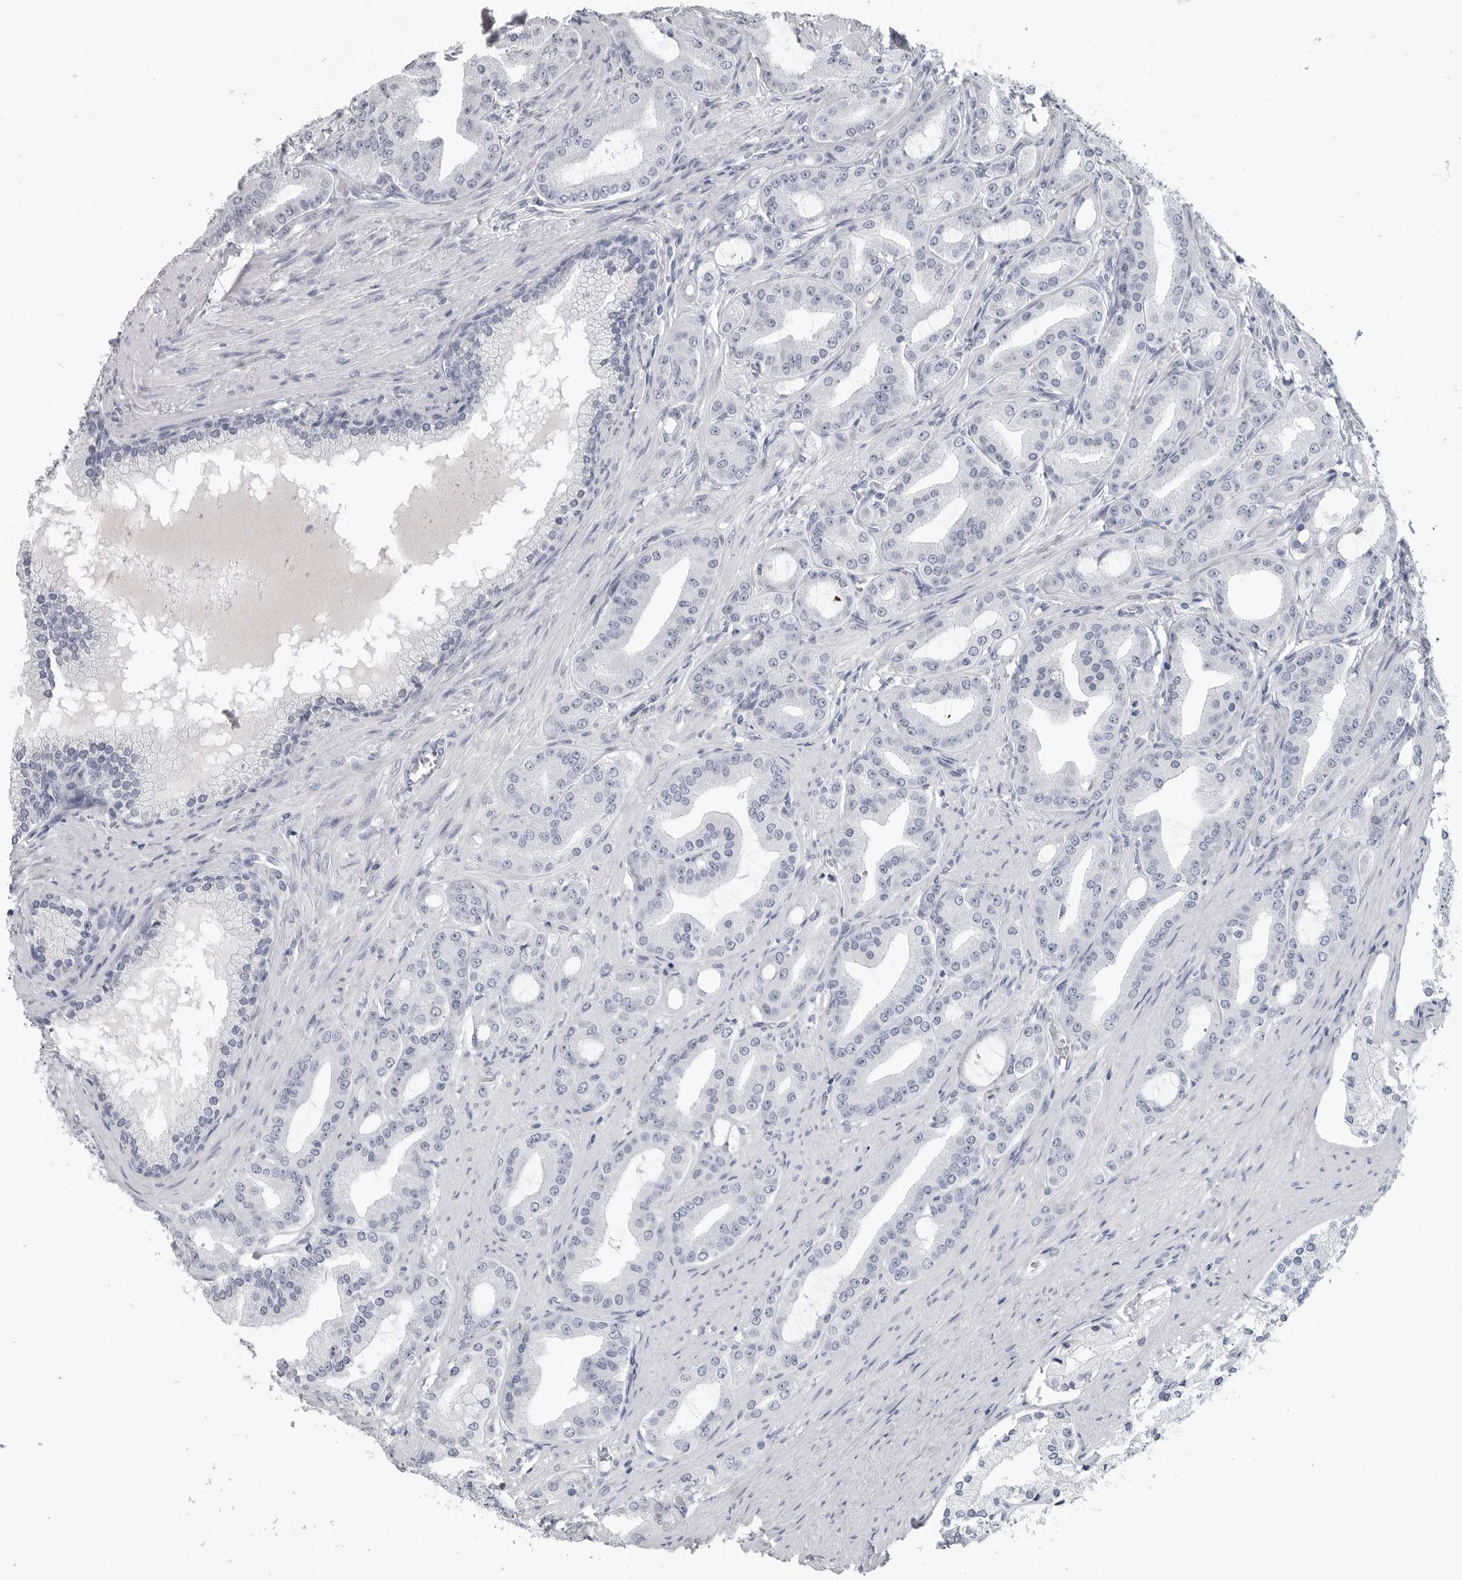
{"staining": {"intensity": "negative", "quantity": "none", "location": "none"}, "tissue": "prostate cancer", "cell_type": "Tumor cells", "image_type": "cancer", "snomed": [{"axis": "morphology", "description": "Adenocarcinoma, High grade"}, {"axis": "topography", "description": "Prostate"}], "caption": "Immunohistochemistry (IHC) micrograph of high-grade adenocarcinoma (prostate) stained for a protein (brown), which demonstrates no staining in tumor cells. (Brightfield microscopy of DAB immunohistochemistry at high magnification).", "gene": "AMPD1", "patient": {"sex": "male", "age": 60}}